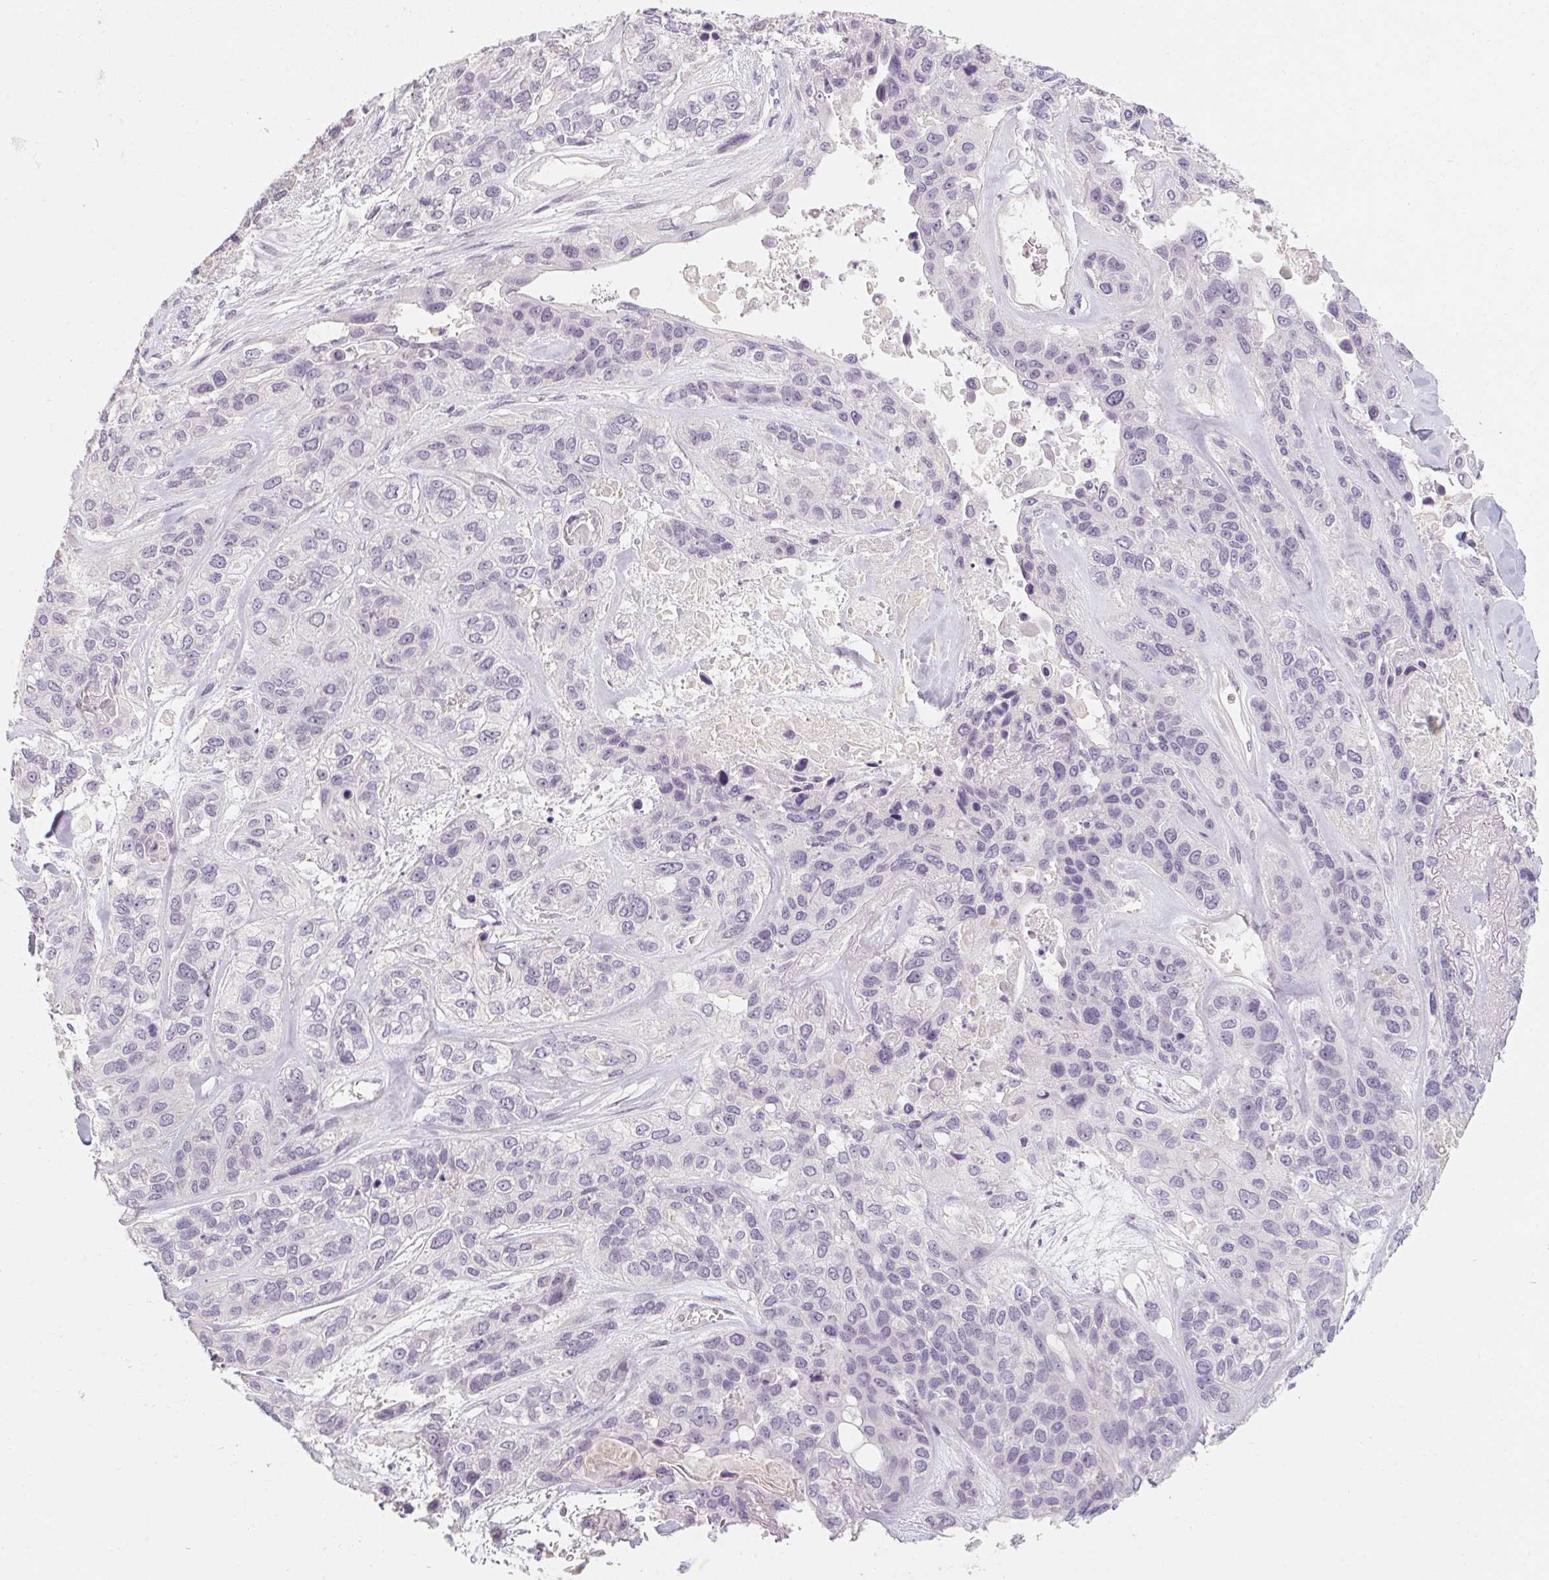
{"staining": {"intensity": "negative", "quantity": "none", "location": "none"}, "tissue": "lung cancer", "cell_type": "Tumor cells", "image_type": "cancer", "snomed": [{"axis": "morphology", "description": "Squamous cell carcinoma, NOS"}, {"axis": "topography", "description": "Lung"}], "caption": "IHC image of human lung cancer stained for a protein (brown), which reveals no positivity in tumor cells. (DAB (3,3'-diaminobenzidine) immunohistochemistry, high magnification).", "gene": "CAPZA3", "patient": {"sex": "female", "age": 70}}